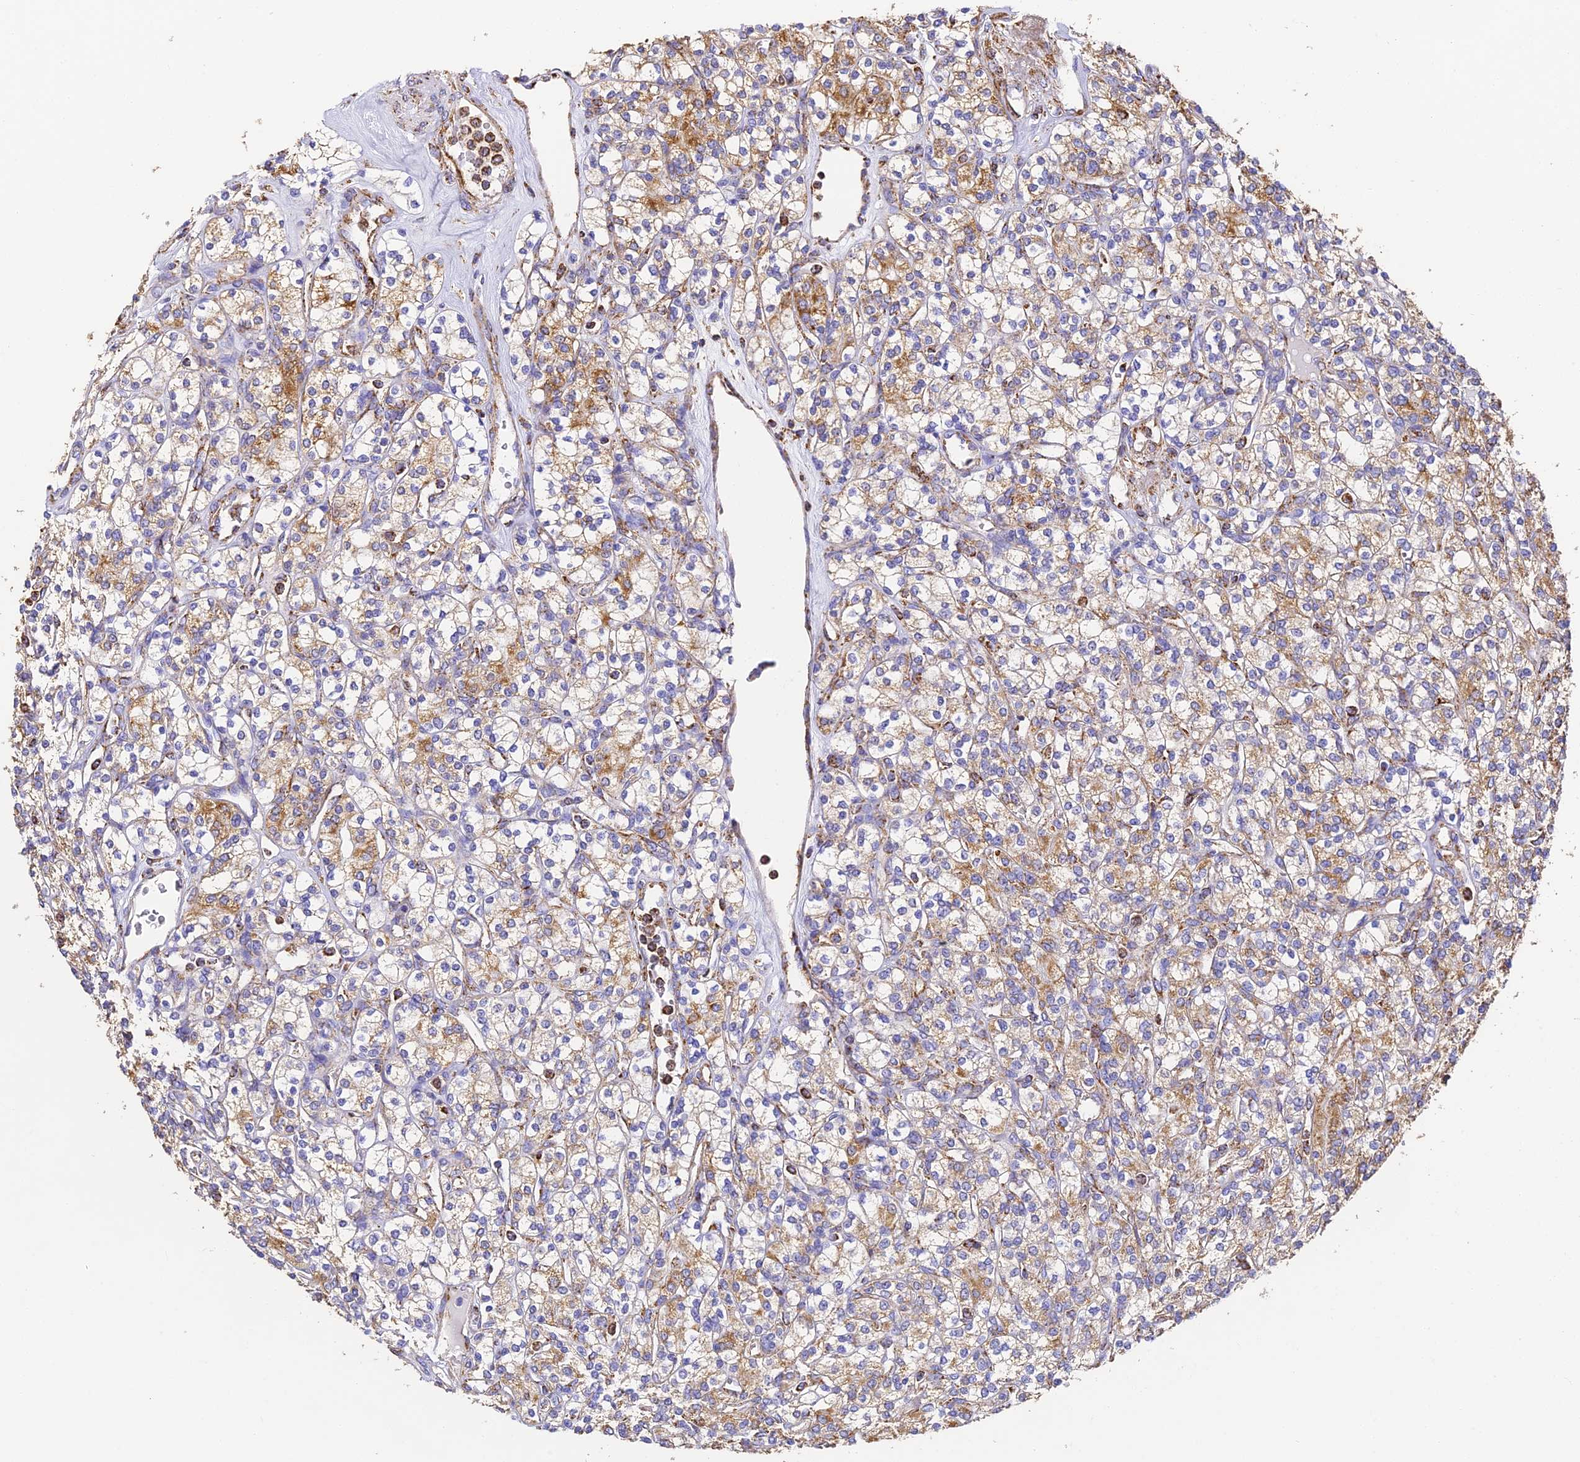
{"staining": {"intensity": "moderate", "quantity": ">75%", "location": "cytoplasmic/membranous"}, "tissue": "renal cancer", "cell_type": "Tumor cells", "image_type": "cancer", "snomed": [{"axis": "morphology", "description": "Adenocarcinoma, NOS"}, {"axis": "topography", "description": "Kidney"}], "caption": "Immunohistochemistry micrograph of human renal cancer (adenocarcinoma) stained for a protein (brown), which shows medium levels of moderate cytoplasmic/membranous staining in approximately >75% of tumor cells.", "gene": "COX6C", "patient": {"sex": "male", "age": 77}}